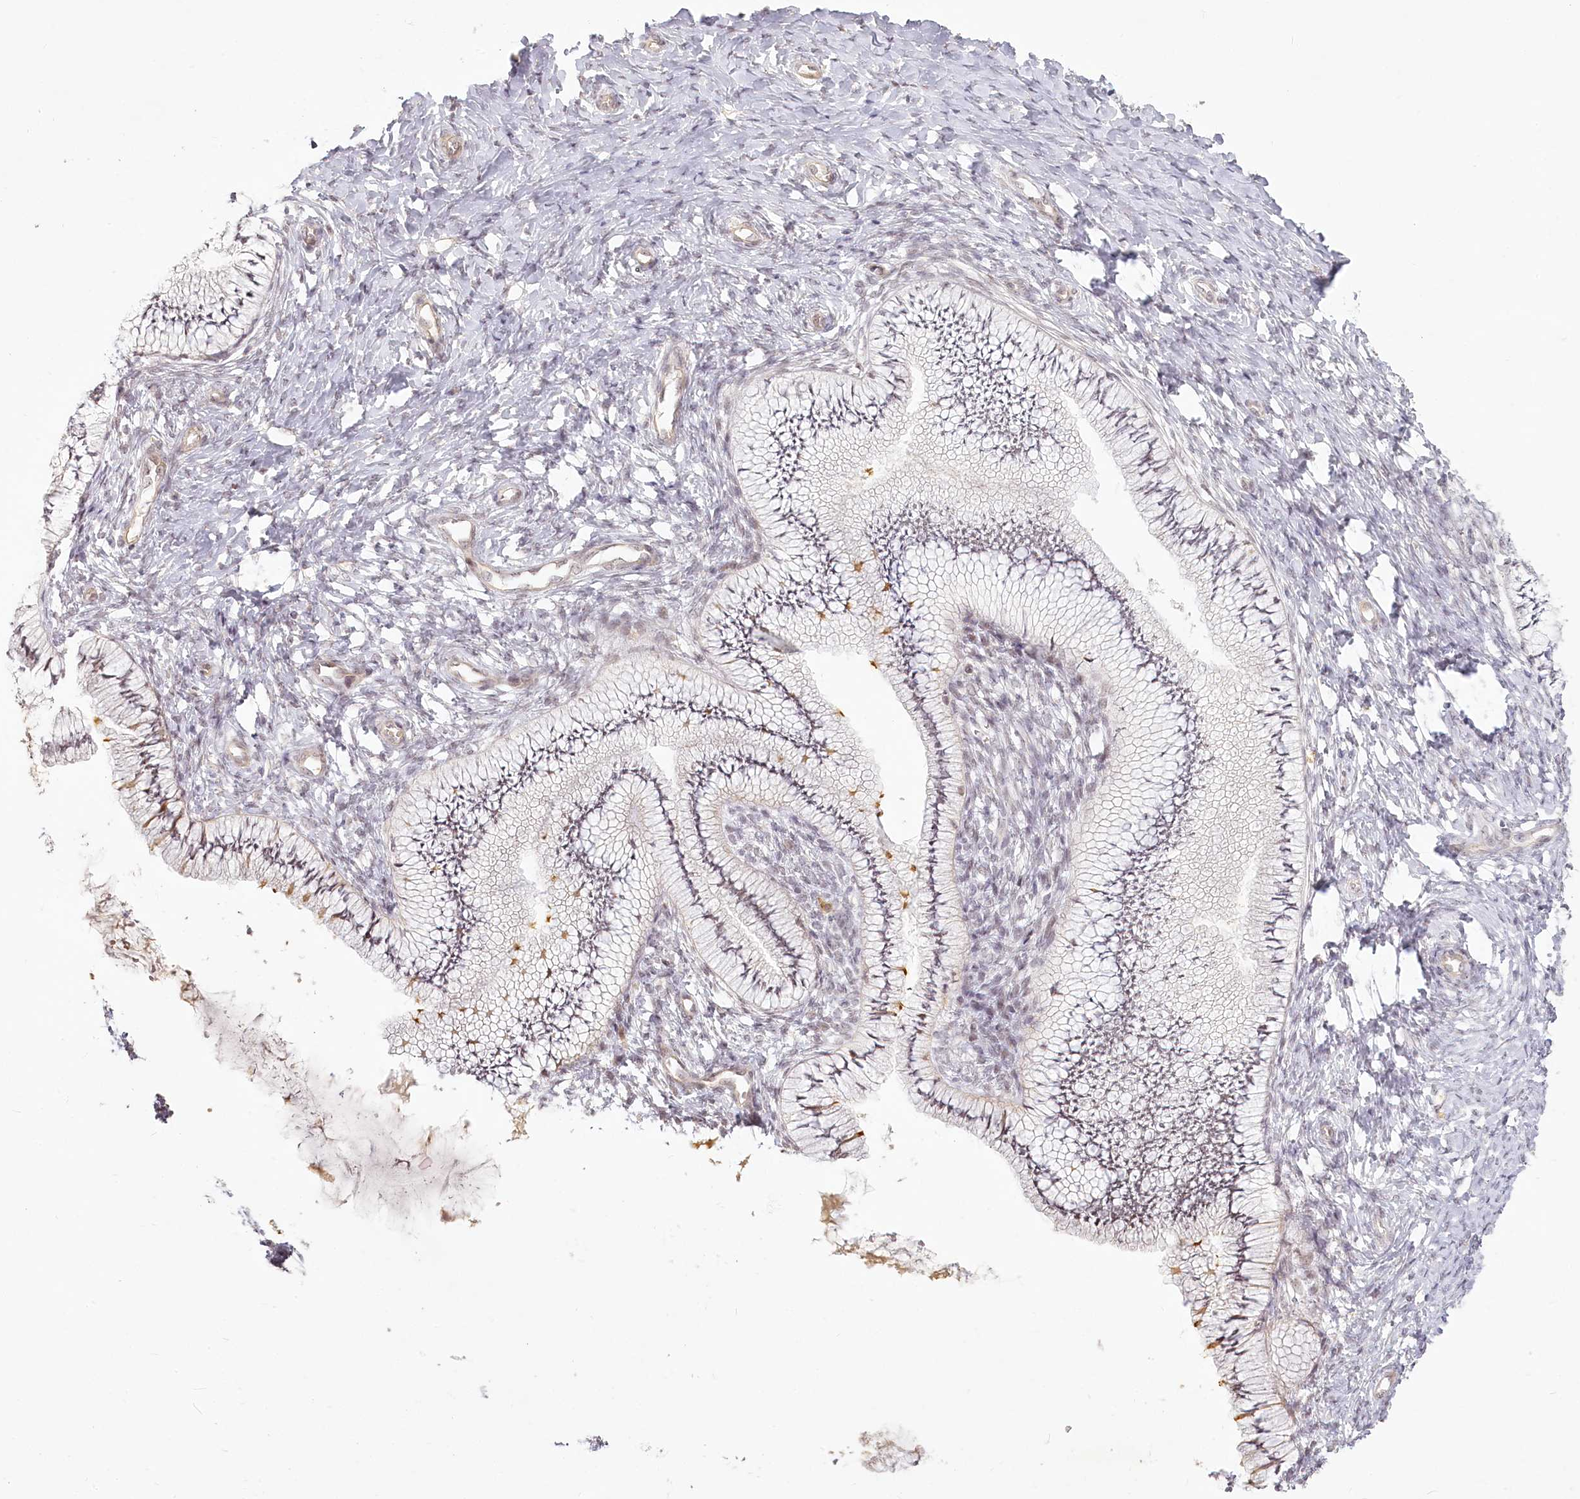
{"staining": {"intensity": "moderate", "quantity": "<25%", "location": "cytoplasmic/membranous,nuclear"}, "tissue": "cervix", "cell_type": "Glandular cells", "image_type": "normal", "snomed": [{"axis": "morphology", "description": "Normal tissue, NOS"}, {"axis": "topography", "description": "Cervix"}], "caption": "Cervix stained for a protein reveals moderate cytoplasmic/membranous,nuclear positivity in glandular cells. (Brightfield microscopy of DAB IHC at high magnification).", "gene": "EXOSC7", "patient": {"sex": "female", "age": 36}}